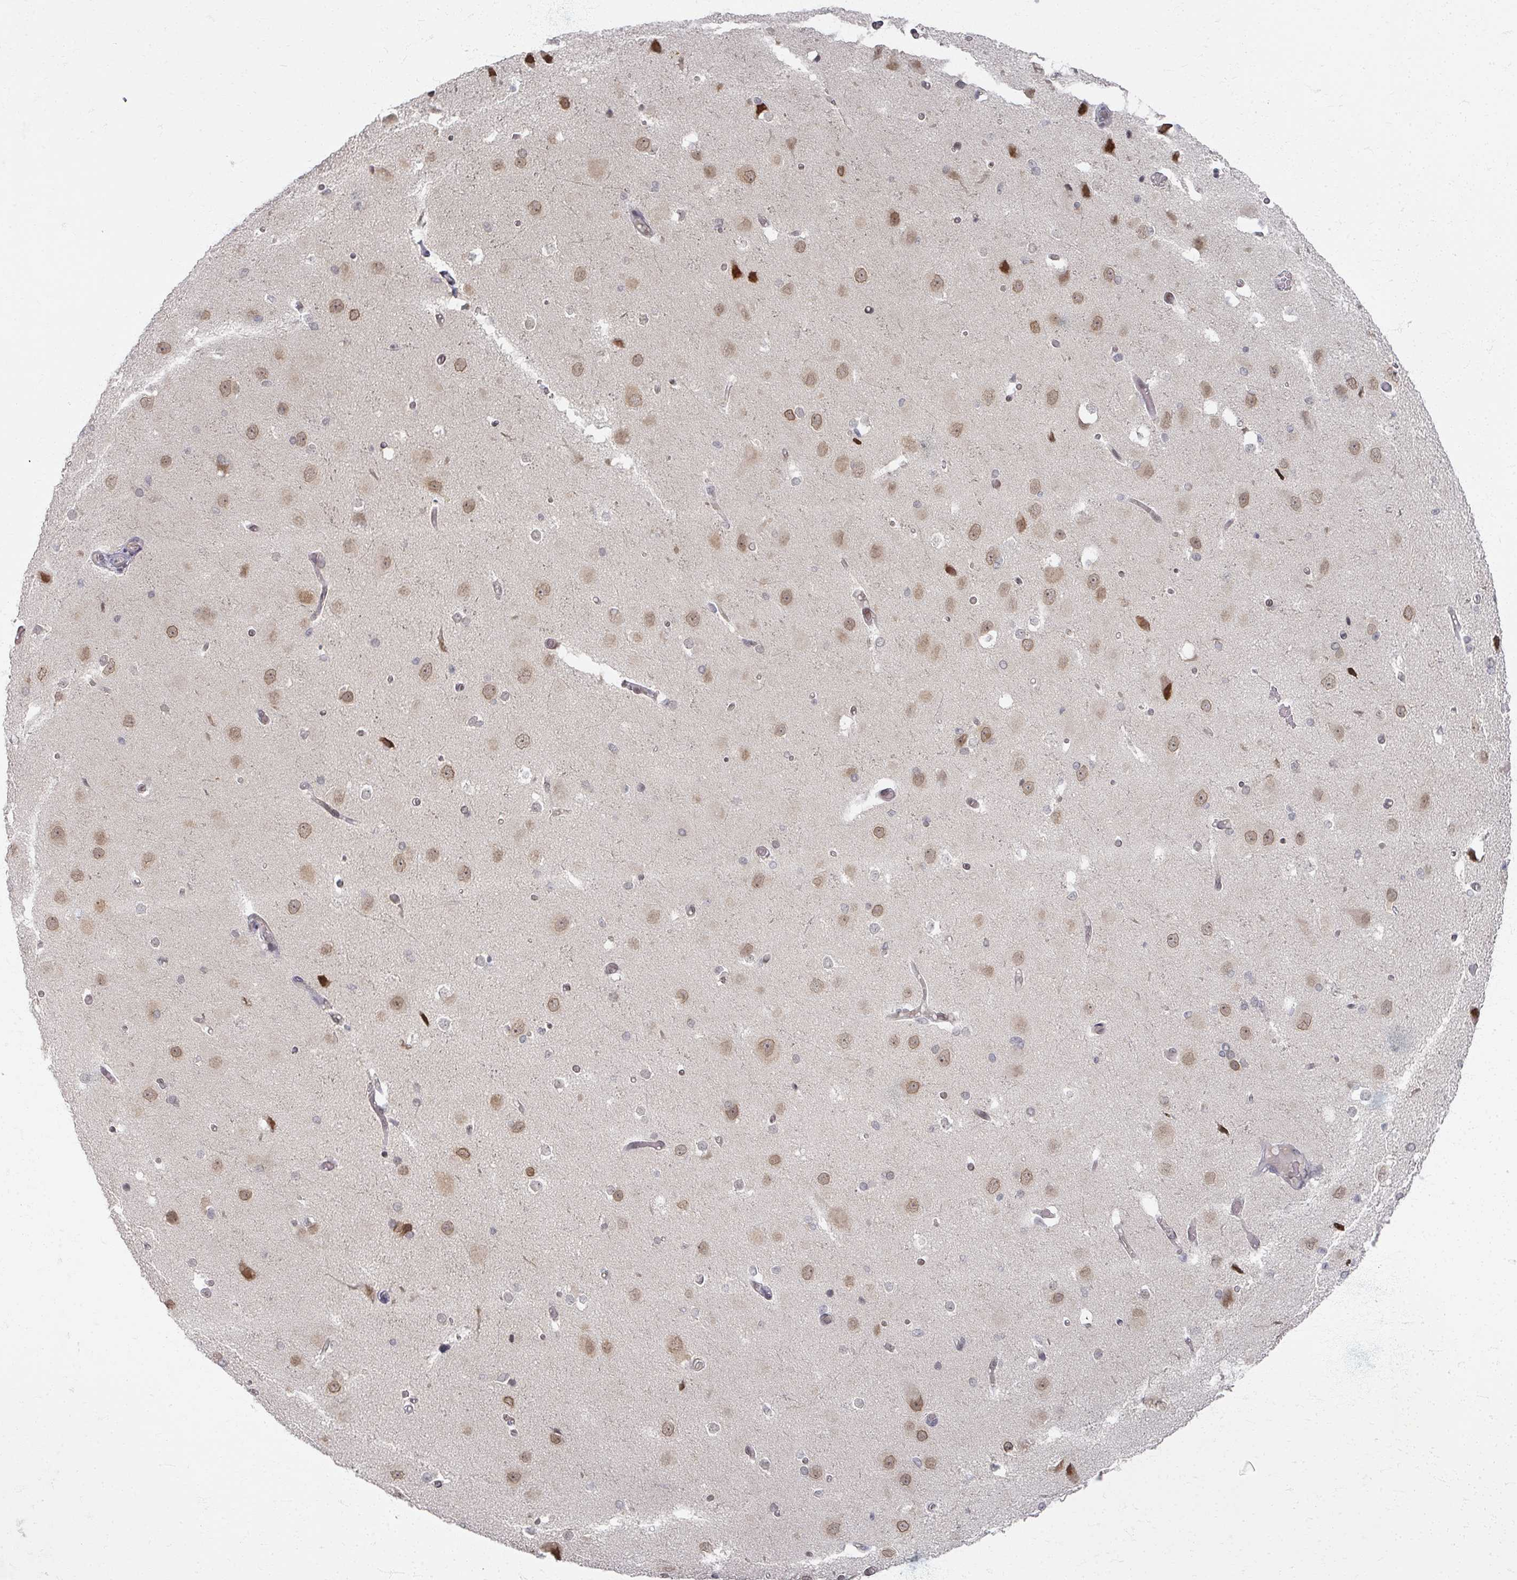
{"staining": {"intensity": "negative", "quantity": "none", "location": "none"}, "tissue": "cerebral cortex", "cell_type": "Endothelial cells", "image_type": "normal", "snomed": [{"axis": "morphology", "description": "Normal tissue, NOS"}, {"axis": "morphology", "description": "Inflammation, NOS"}, {"axis": "topography", "description": "Cerebral cortex"}], "caption": "Protein analysis of unremarkable cerebral cortex displays no significant expression in endothelial cells. (Immunohistochemistry (ihc), brightfield microscopy, high magnification).", "gene": "PSKH1", "patient": {"sex": "male", "age": 6}}